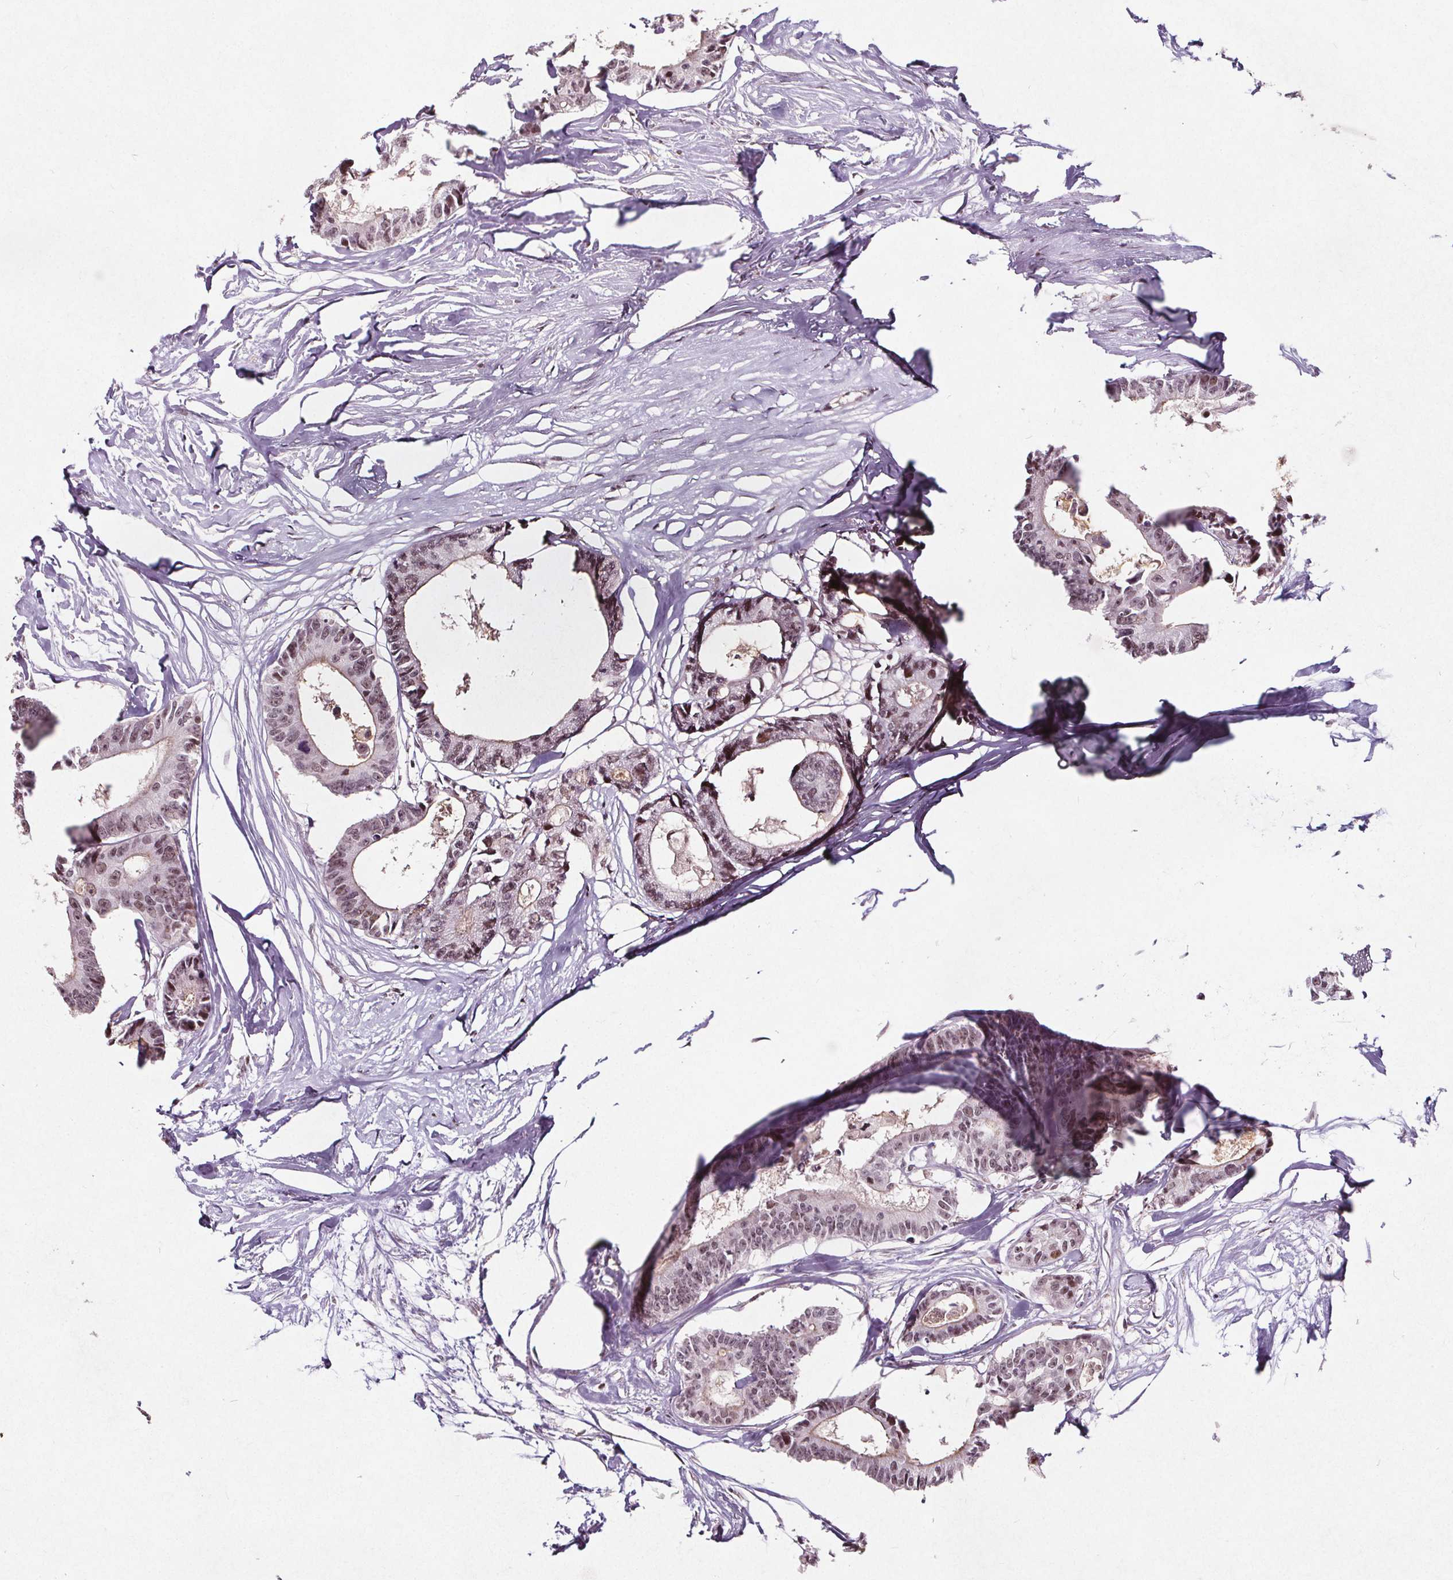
{"staining": {"intensity": "weak", "quantity": "25%-75%", "location": "cytoplasmic/membranous,nuclear"}, "tissue": "colorectal cancer", "cell_type": "Tumor cells", "image_type": "cancer", "snomed": [{"axis": "morphology", "description": "Adenocarcinoma, NOS"}, {"axis": "topography", "description": "Rectum"}], "caption": "Weak cytoplasmic/membranous and nuclear positivity is present in about 25%-75% of tumor cells in adenocarcinoma (colorectal).", "gene": "TAF6L", "patient": {"sex": "male", "age": 57}}